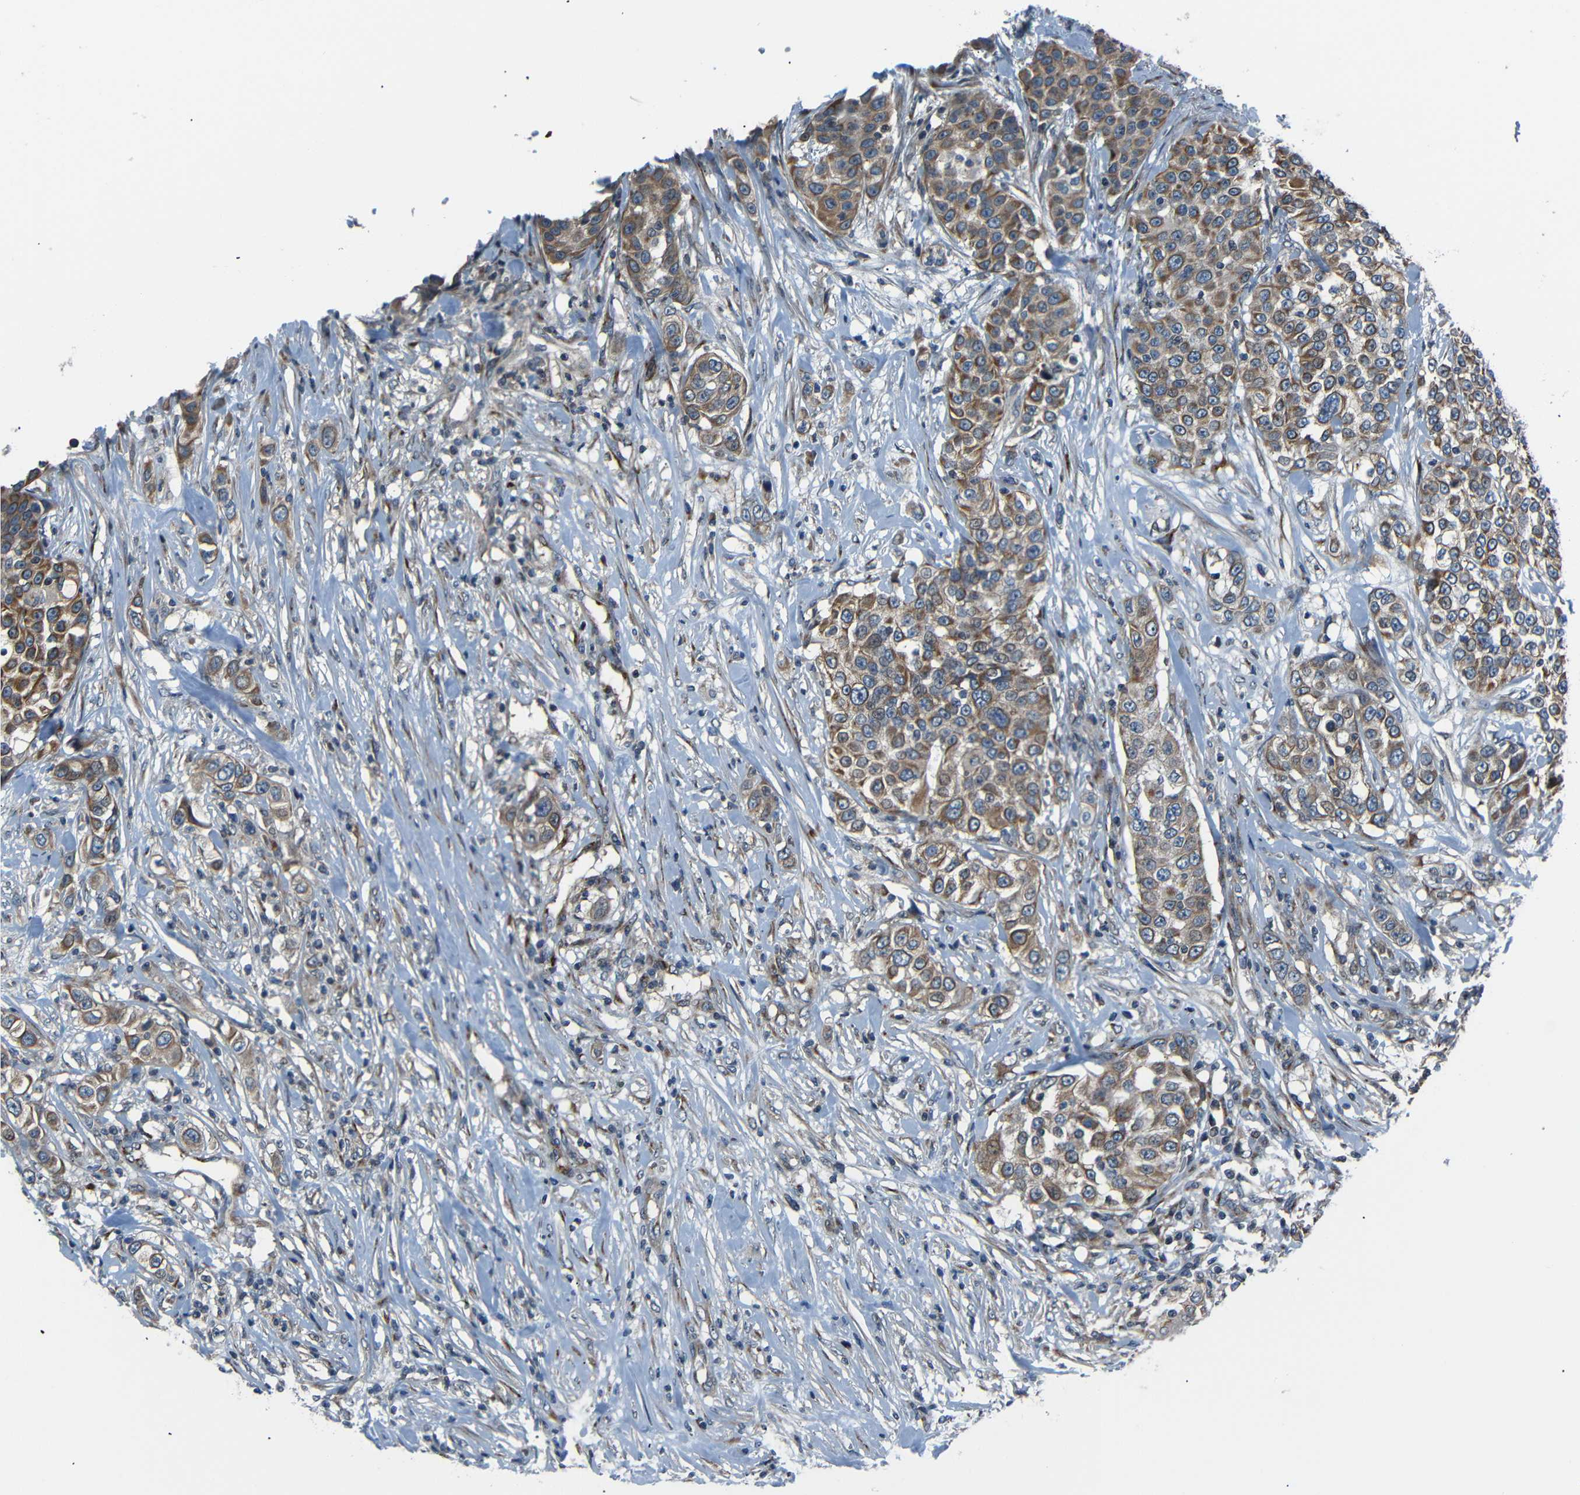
{"staining": {"intensity": "moderate", "quantity": ">75%", "location": "cytoplasmic/membranous"}, "tissue": "urothelial cancer", "cell_type": "Tumor cells", "image_type": "cancer", "snomed": [{"axis": "morphology", "description": "Urothelial carcinoma, High grade"}, {"axis": "topography", "description": "Urinary bladder"}], "caption": "High-grade urothelial carcinoma stained with a brown dye demonstrates moderate cytoplasmic/membranous positive expression in about >75% of tumor cells.", "gene": "AKAP9", "patient": {"sex": "female", "age": 80}}